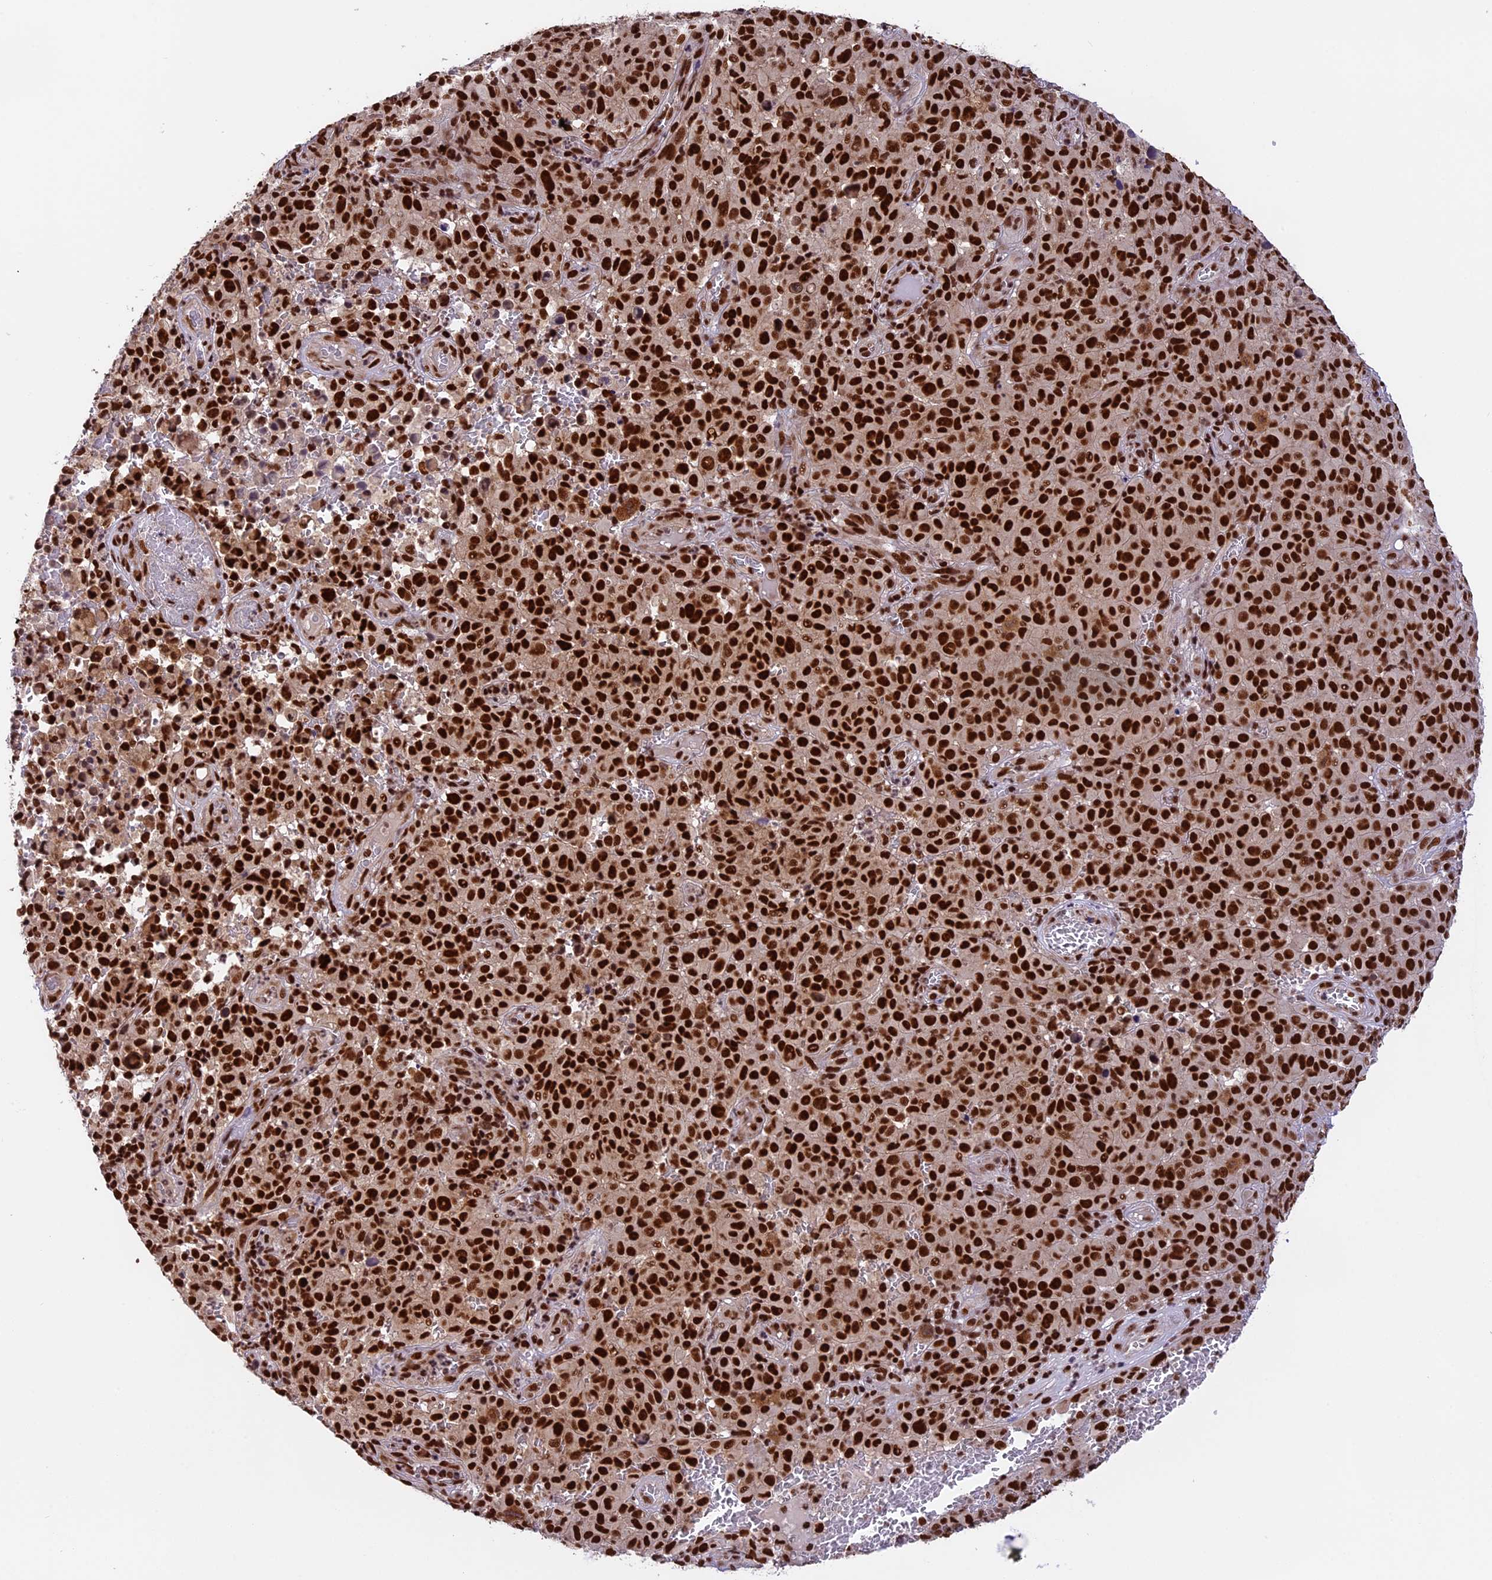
{"staining": {"intensity": "strong", "quantity": ">75%", "location": "nuclear"}, "tissue": "melanoma", "cell_type": "Tumor cells", "image_type": "cancer", "snomed": [{"axis": "morphology", "description": "Malignant melanoma, NOS"}, {"axis": "topography", "description": "Skin"}], "caption": "Protein expression analysis of human melanoma reveals strong nuclear positivity in approximately >75% of tumor cells.", "gene": "RAMAC", "patient": {"sex": "female", "age": 82}}